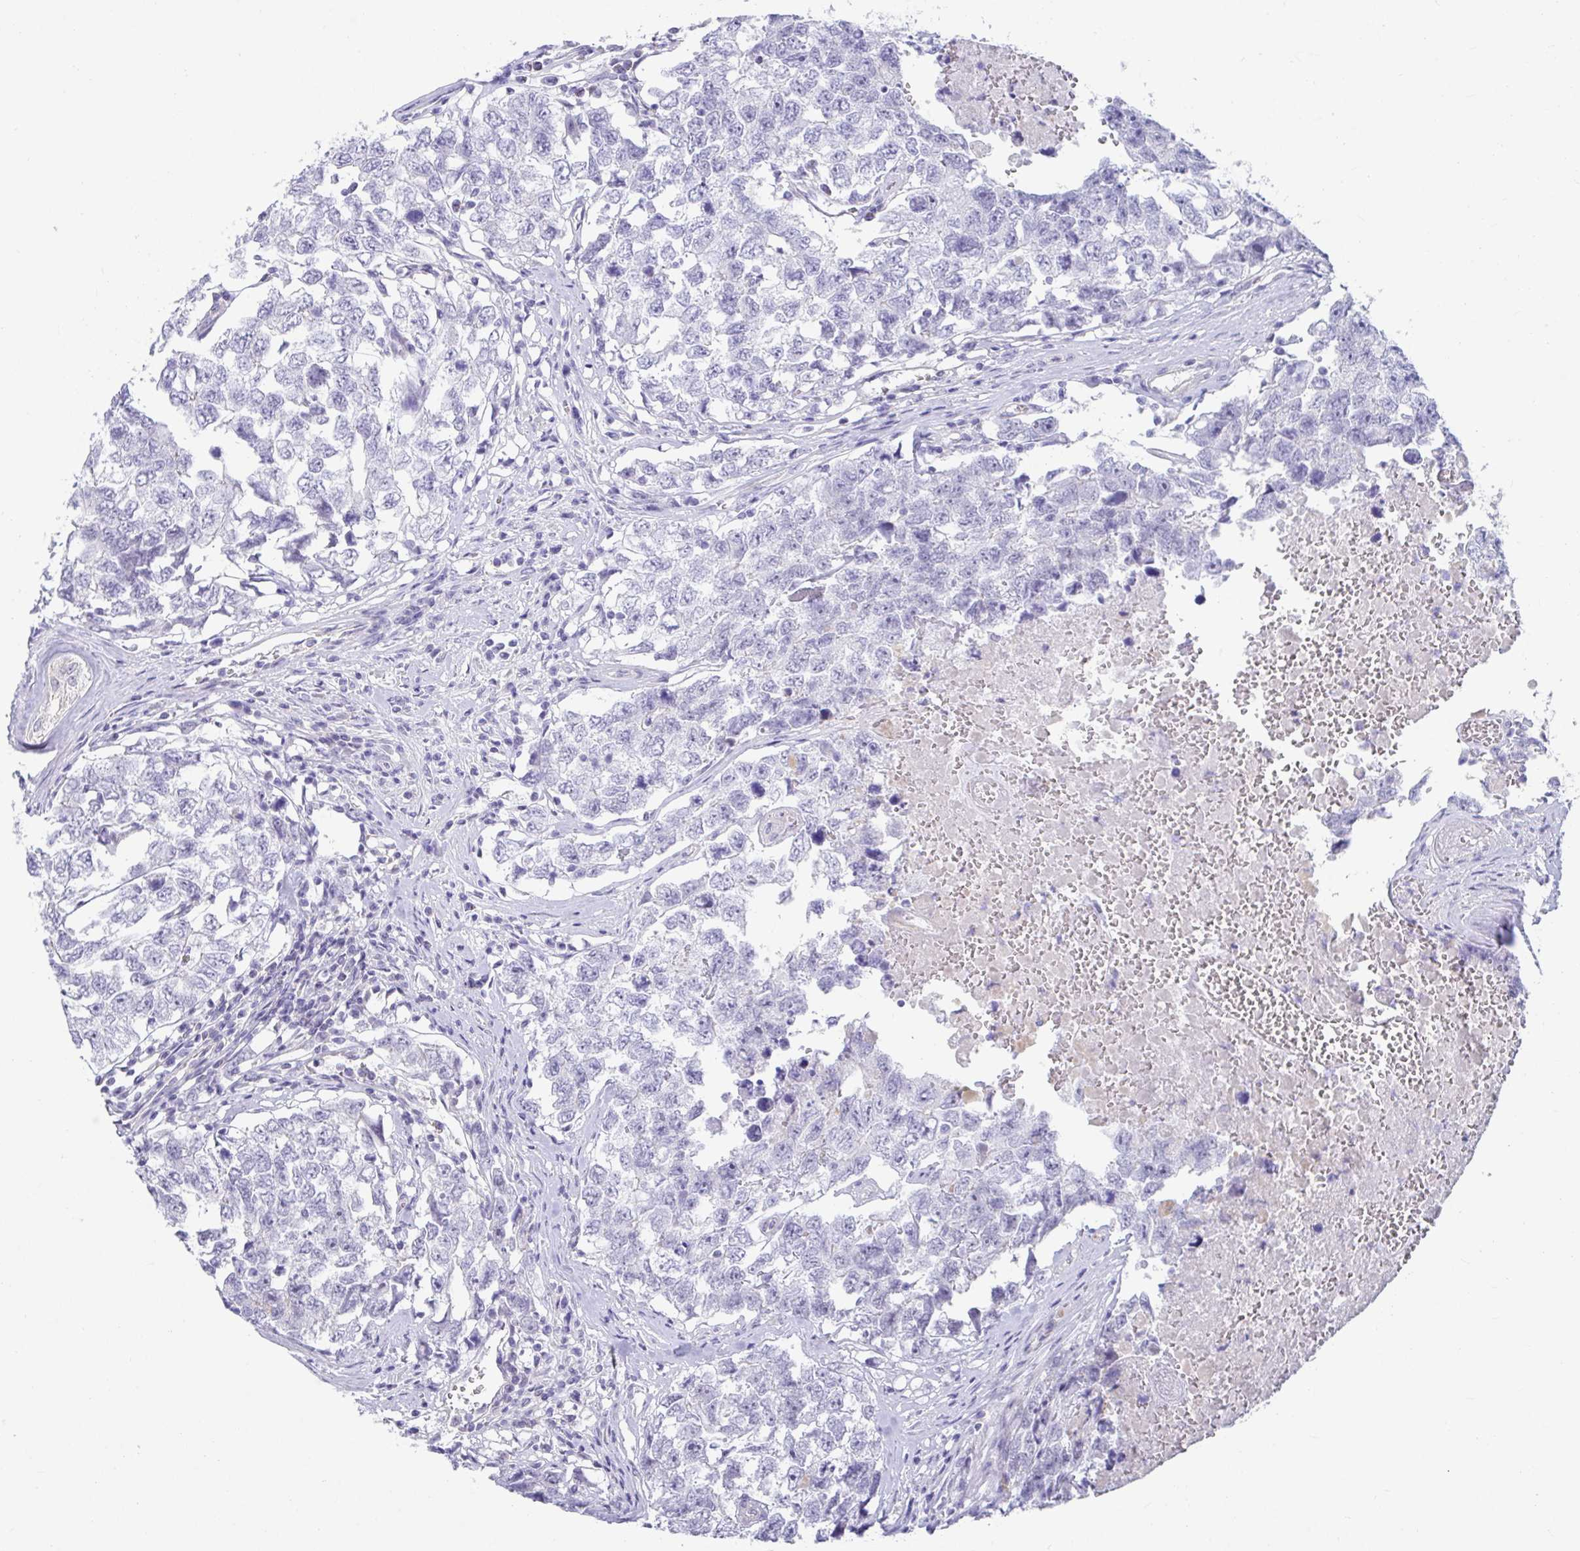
{"staining": {"intensity": "negative", "quantity": "none", "location": "none"}, "tissue": "testis cancer", "cell_type": "Tumor cells", "image_type": "cancer", "snomed": [{"axis": "morphology", "description": "Carcinoma, Embryonal, NOS"}, {"axis": "topography", "description": "Testis"}], "caption": "Human testis embryonal carcinoma stained for a protein using IHC exhibits no staining in tumor cells.", "gene": "CXCR1", "patient": {"sex": "male", "age": 22}}